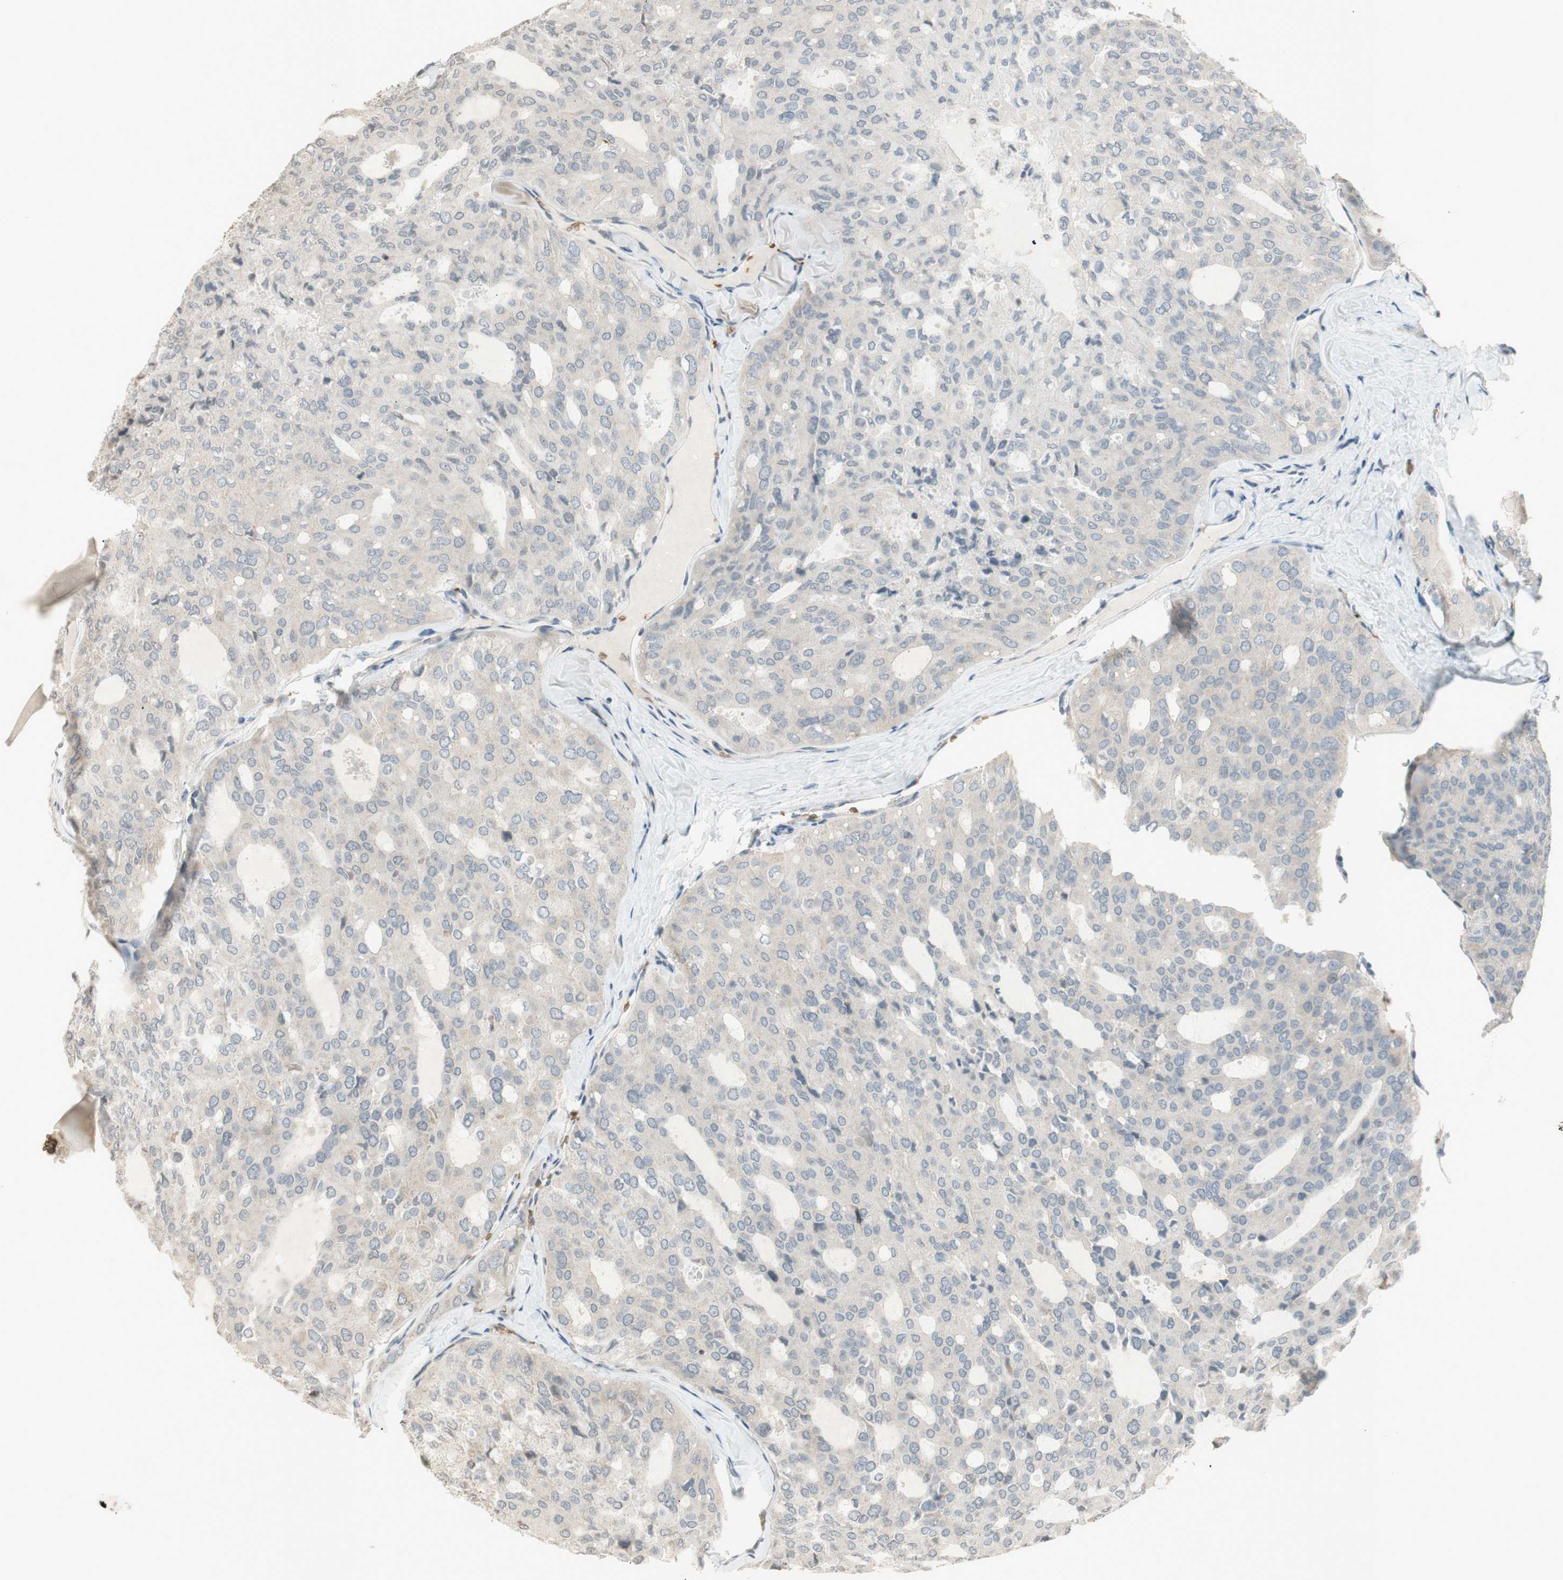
{"staining": {"intensity": "negative", "quantity": "none", "location": "none"}, "tissue": "thyroid cancer", "cell_type": "Tumor cells", "image_type": "cancer", "snomed": [{"axis": "morphology", "description": "Follicular adenoma carcinoma, NOS"}, {"axis": "topography", "description": "Thyroid gland"}], "caption": "Follicular adenoma carcinoma (thyroid) was stained to show a protein in brown. There is no significant staining in tumor cells. (Brightfield microscopy of DAB immunohistochemistry at high magnification).", "gene": "GYPC", "patient": {"sex": "male", "age": 75}}